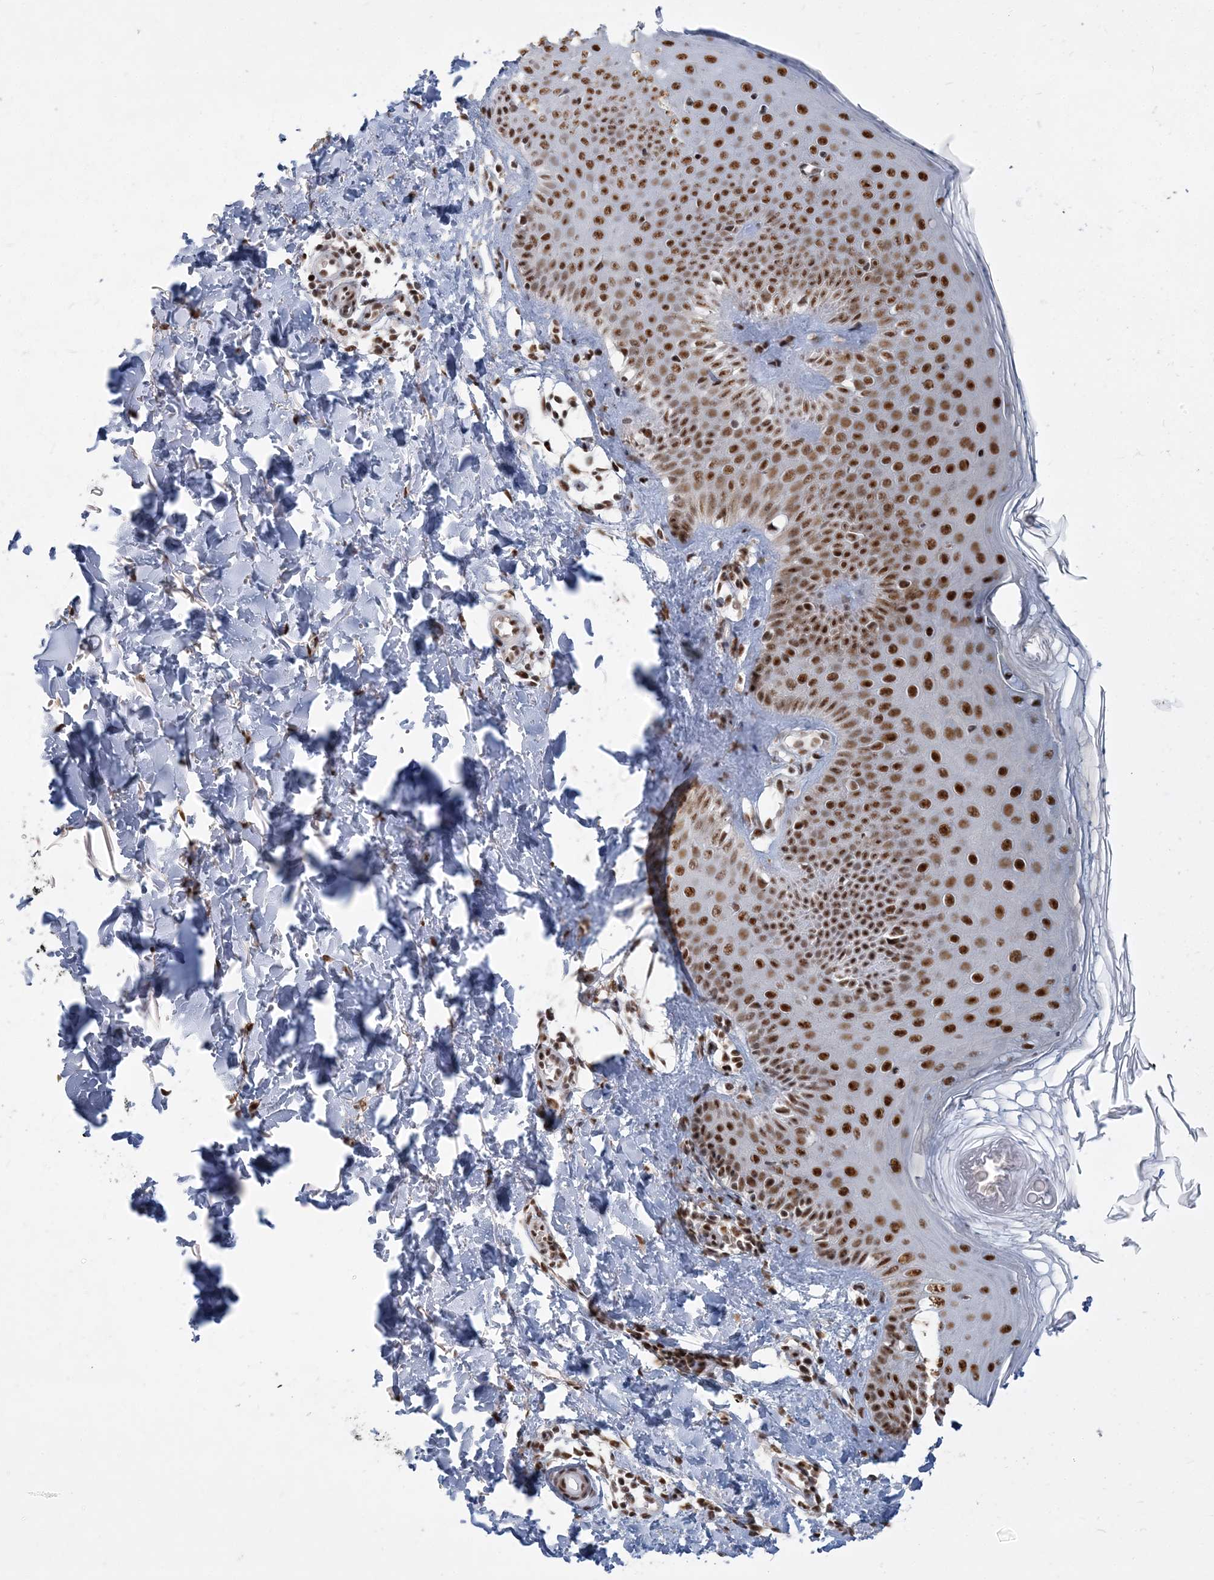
{"staining": {"intensity": "moderate", "quantity": ">75%", "location": "nuclear"}, "tissue": "skin", "cell_type": "Fibroblasts", "image_type": "normal", "snomed": [{"axis": "morphology", "description": "Normal tissue, NOS"}, {"axis": "topography", "description": "Skin"}], "caption": "A medium amount of moderate nuclear expression is identified in about >75% of fibroblasts in unremarkable skin. (IHC, brightfield microscopy, high magnification).", "gene": "PLRG1", "patient": {"sex": "male", "age": 52}}